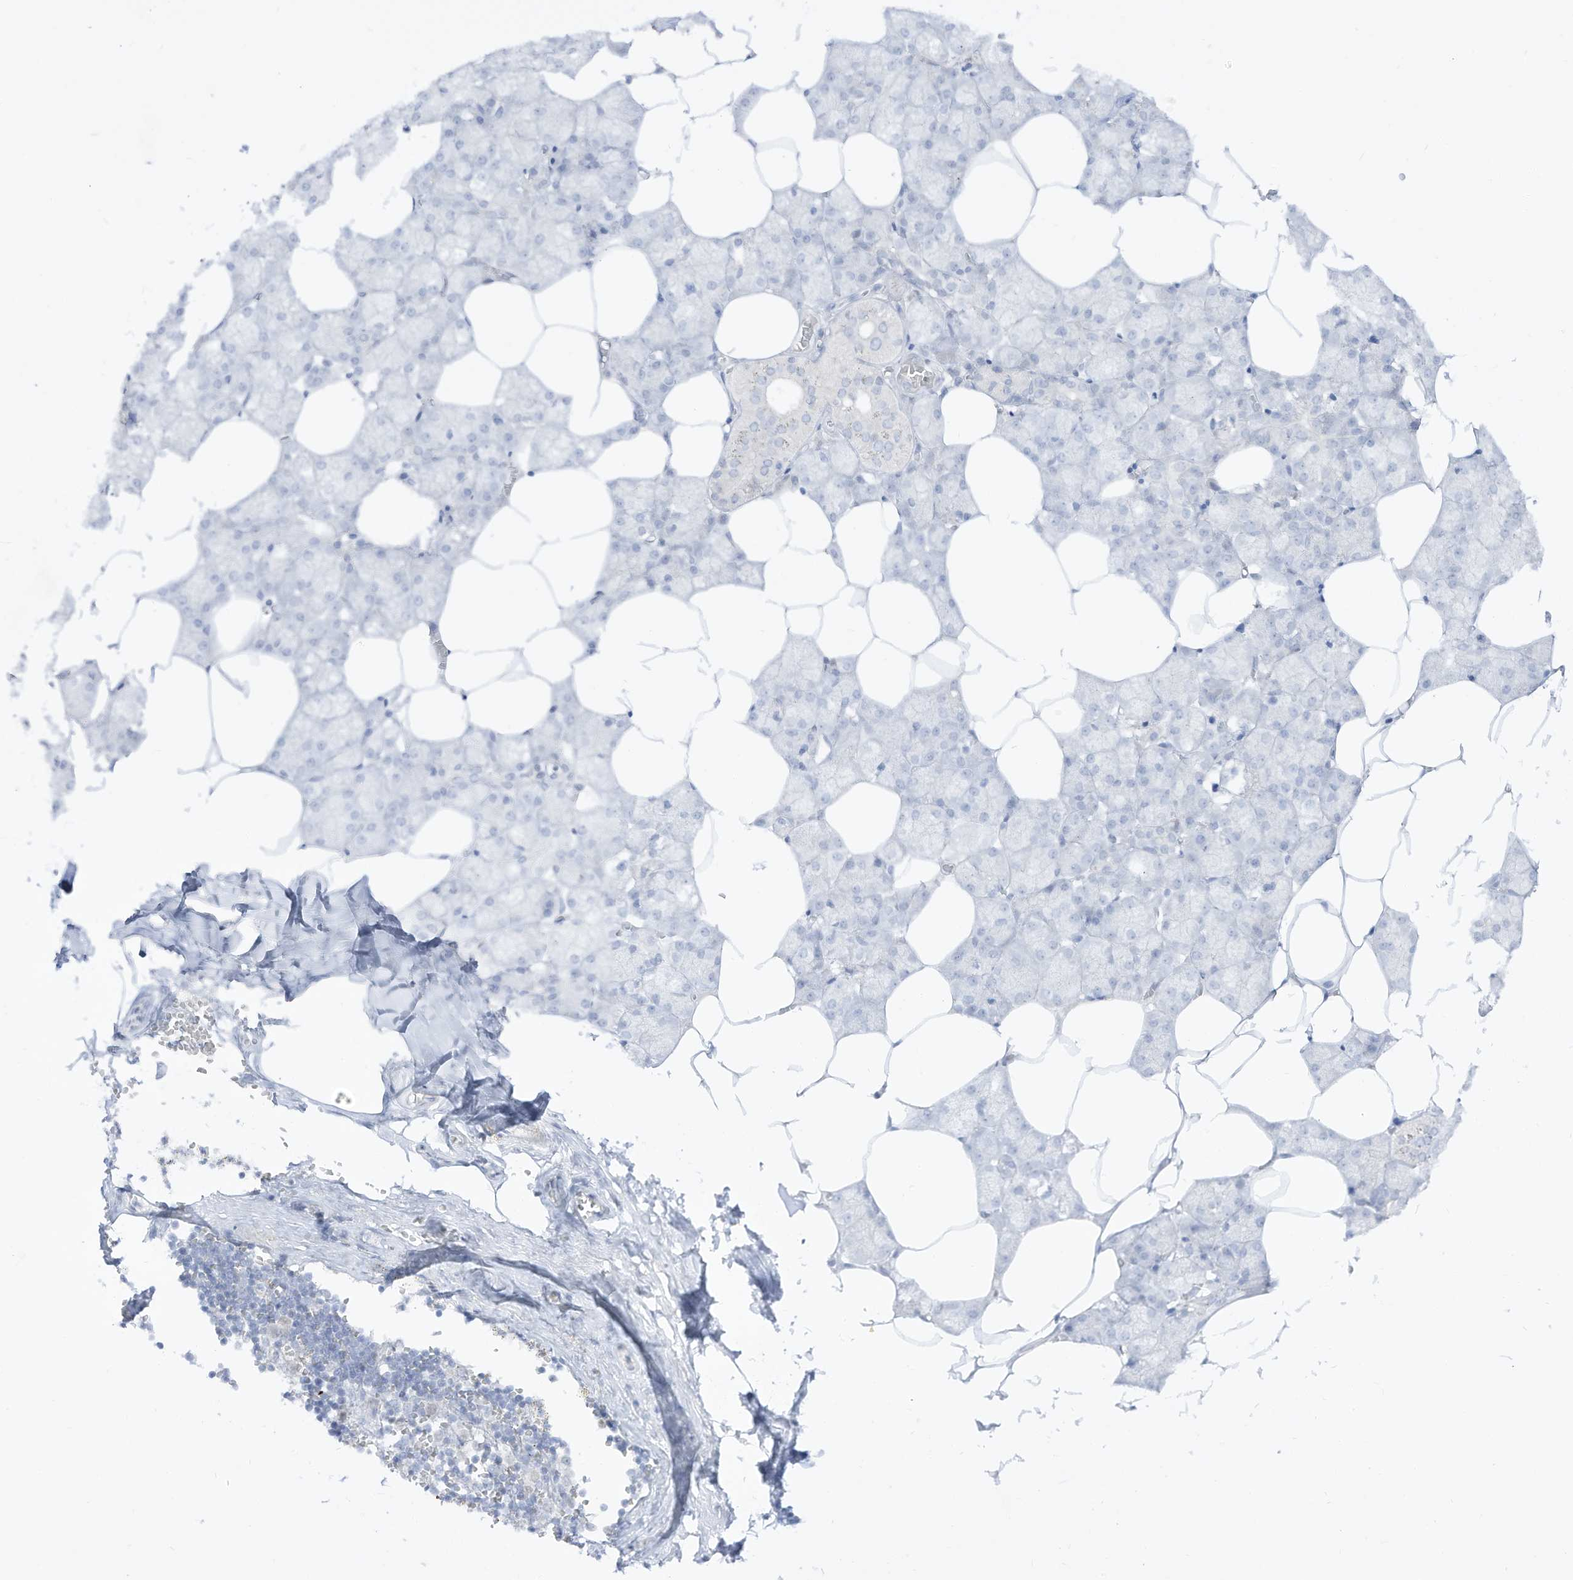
{"staining": {"intensity": "negative", "quantity": "none", "location": "none"}, "tissue": "salivary gland", "cell_type": "Glandular cells", "image_type": "normal", "snomed": [{"axis": "morphology", "description": "Normal tissue, NOS"}, {"axis": "topography", "description": "Salivary gland"}], "caption": "Immunohistochemistry (IHC) of unremarkable salivary gland demonstrates no positivity in glandular cells. (Stains: DAB IHC with hematoxylin counter stain, Microscopy: brightfield microscopy at high magnification).", "gene": "DMKN", "patient": {"sex": "male", "age": 62}}